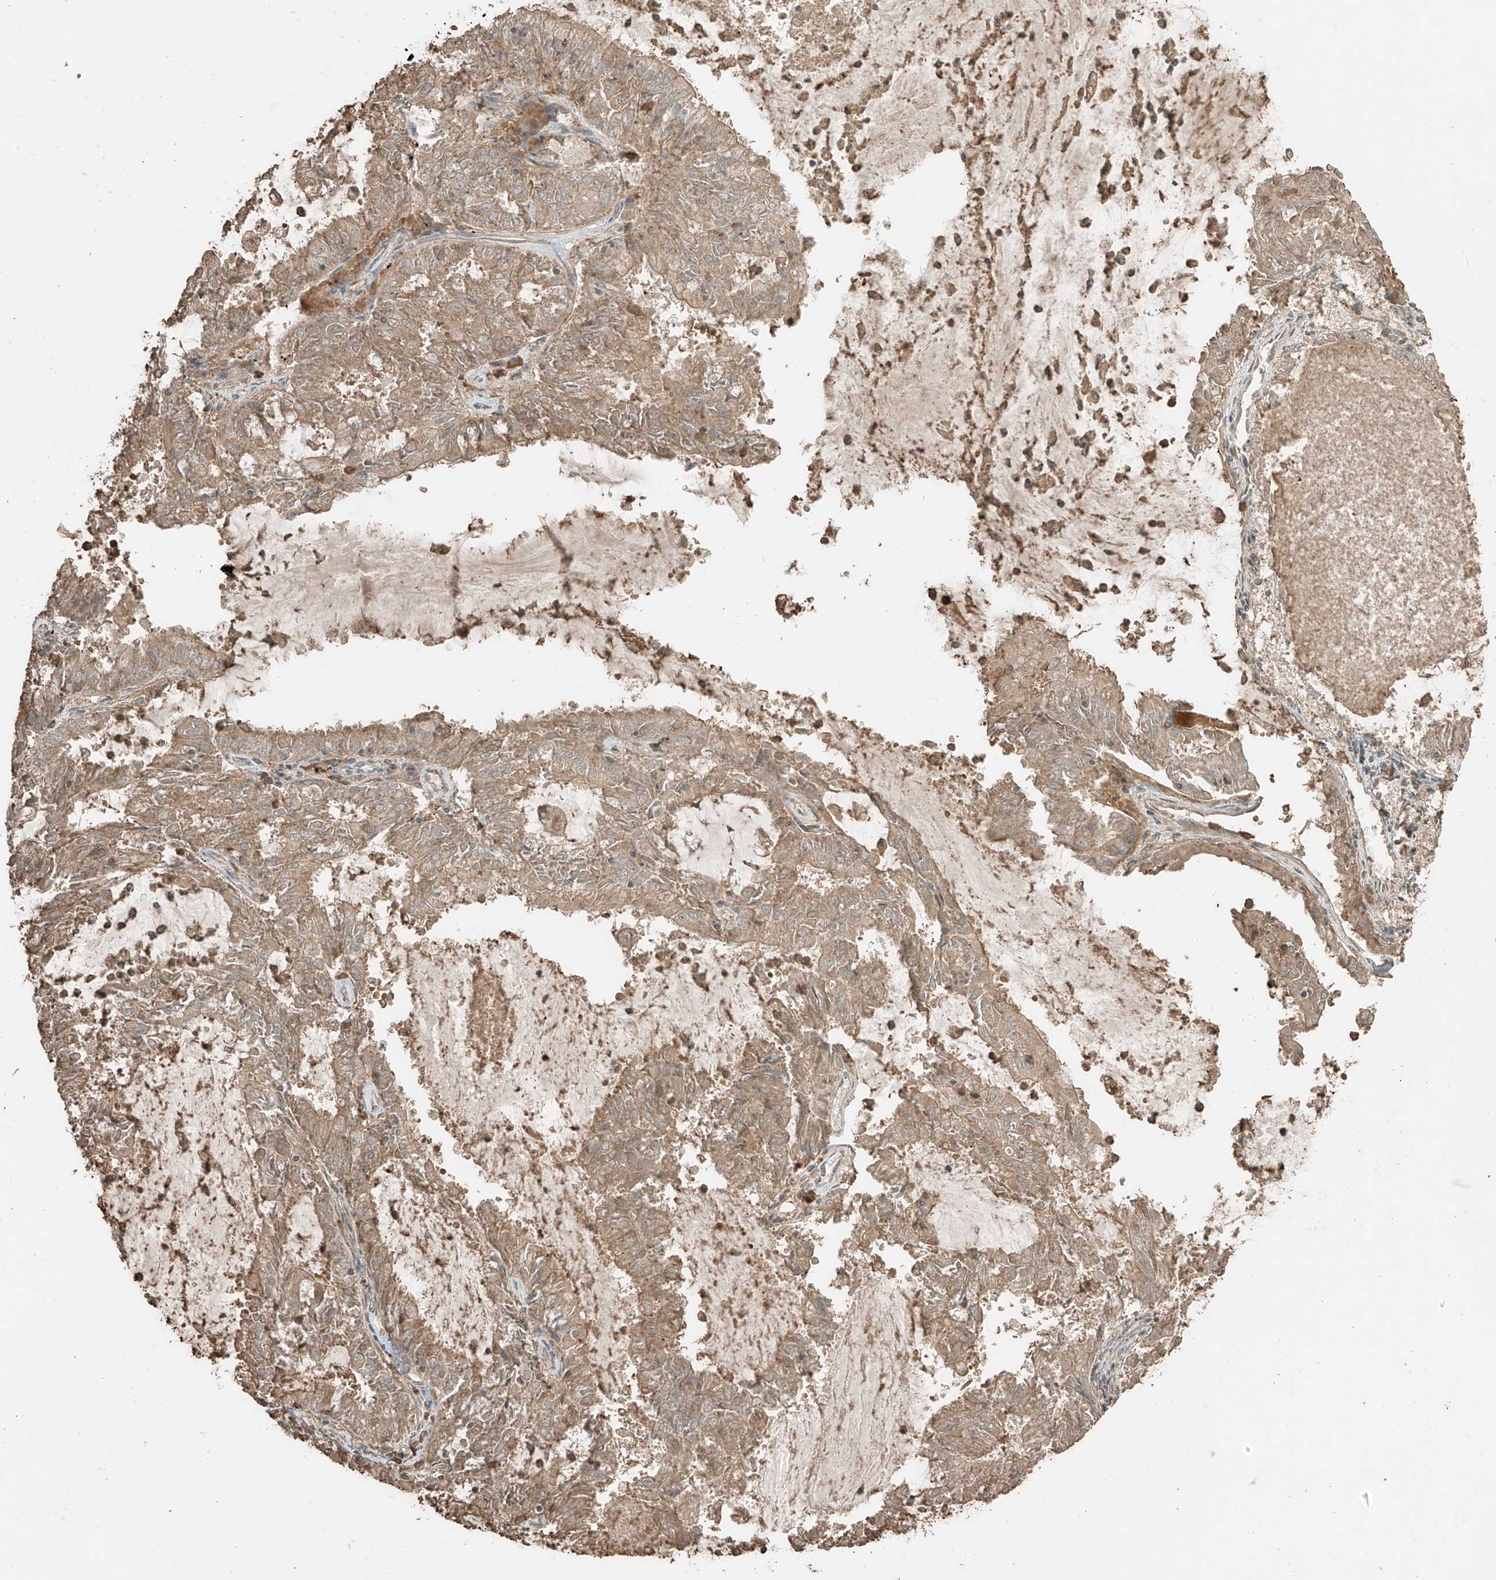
{"staining": {"intensity": "moderate", "quantity": ">75%", "location": "cytoplasmic/membranous"}, "tissue": "endometrial cancer", "cell_type": "Tumor cells", "image_type": "cancer", "snomed": [{"axis": "morphology", "description": "Adenocarcinoma, NOS"}, {"axis": "topography", "description": "Endometrium"}], "caption": "Tumor cells reveal moderate cytoplasmic/membranous staining in about >75% of cells in adenocarcinoma (endometrial).", "gene": "RFTN2", "patient": {"sex": "female", "age": 57}}